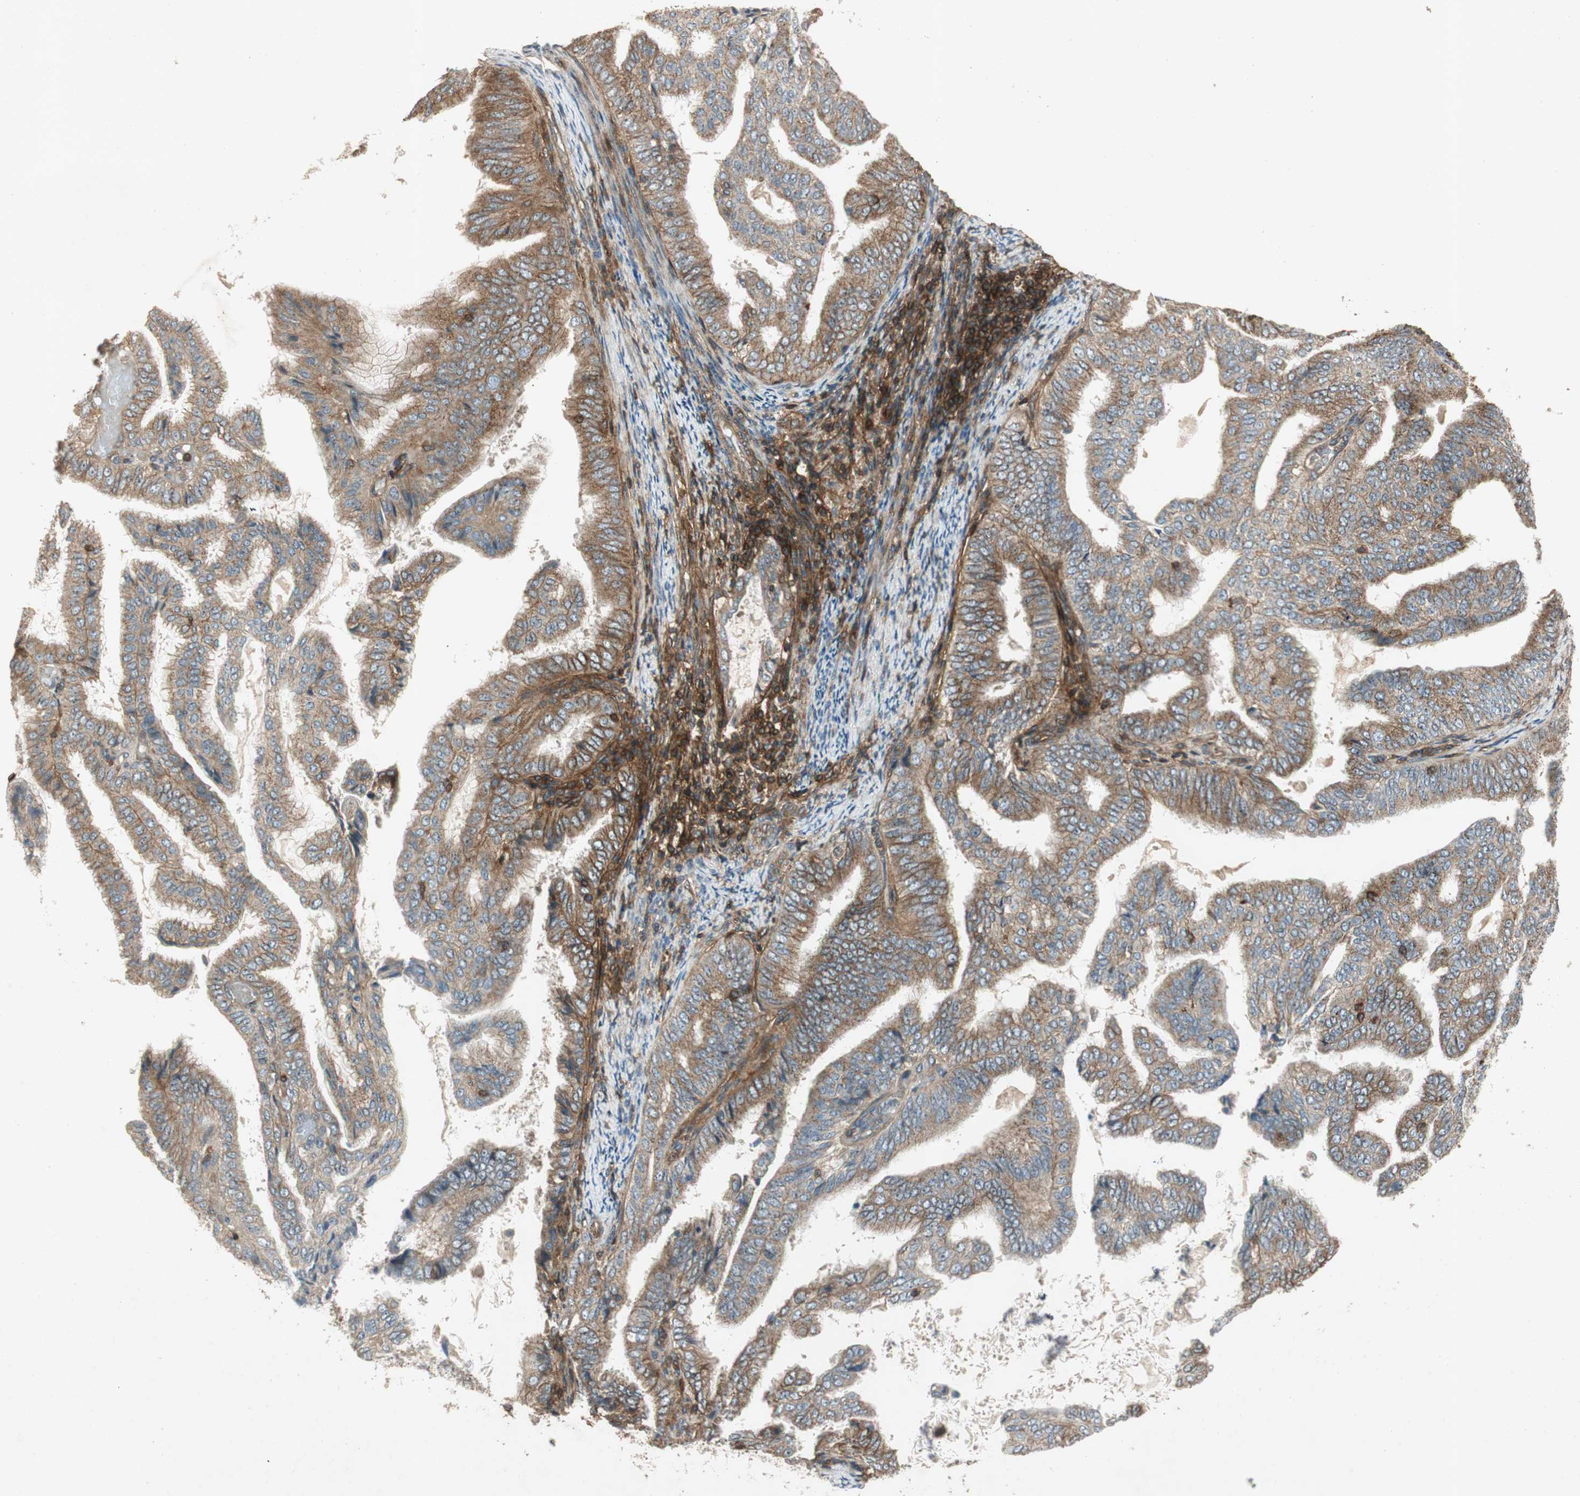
{"staining": {"intensity": "moderate", "quantity": ">75%", "location": "cytoplasmic/membranous"}, "tissue": "endometrial cancer", "cell_type": "Tumor cells", "image_type": "cancer", "snomed": [{"axis": "morphology", "description": "Adenocarcinoma, NOS"}, {"axis": "topography", "description": "Endometrium"}], "caption": "Protein expression analysis of adenocarcinoma (endometrial) displays moderate cytoplasmic/membranous expression in approximately >75% of tumor cells.", "gene": "BTN3A3", "patient": {"sex": "female", "age": 58}}